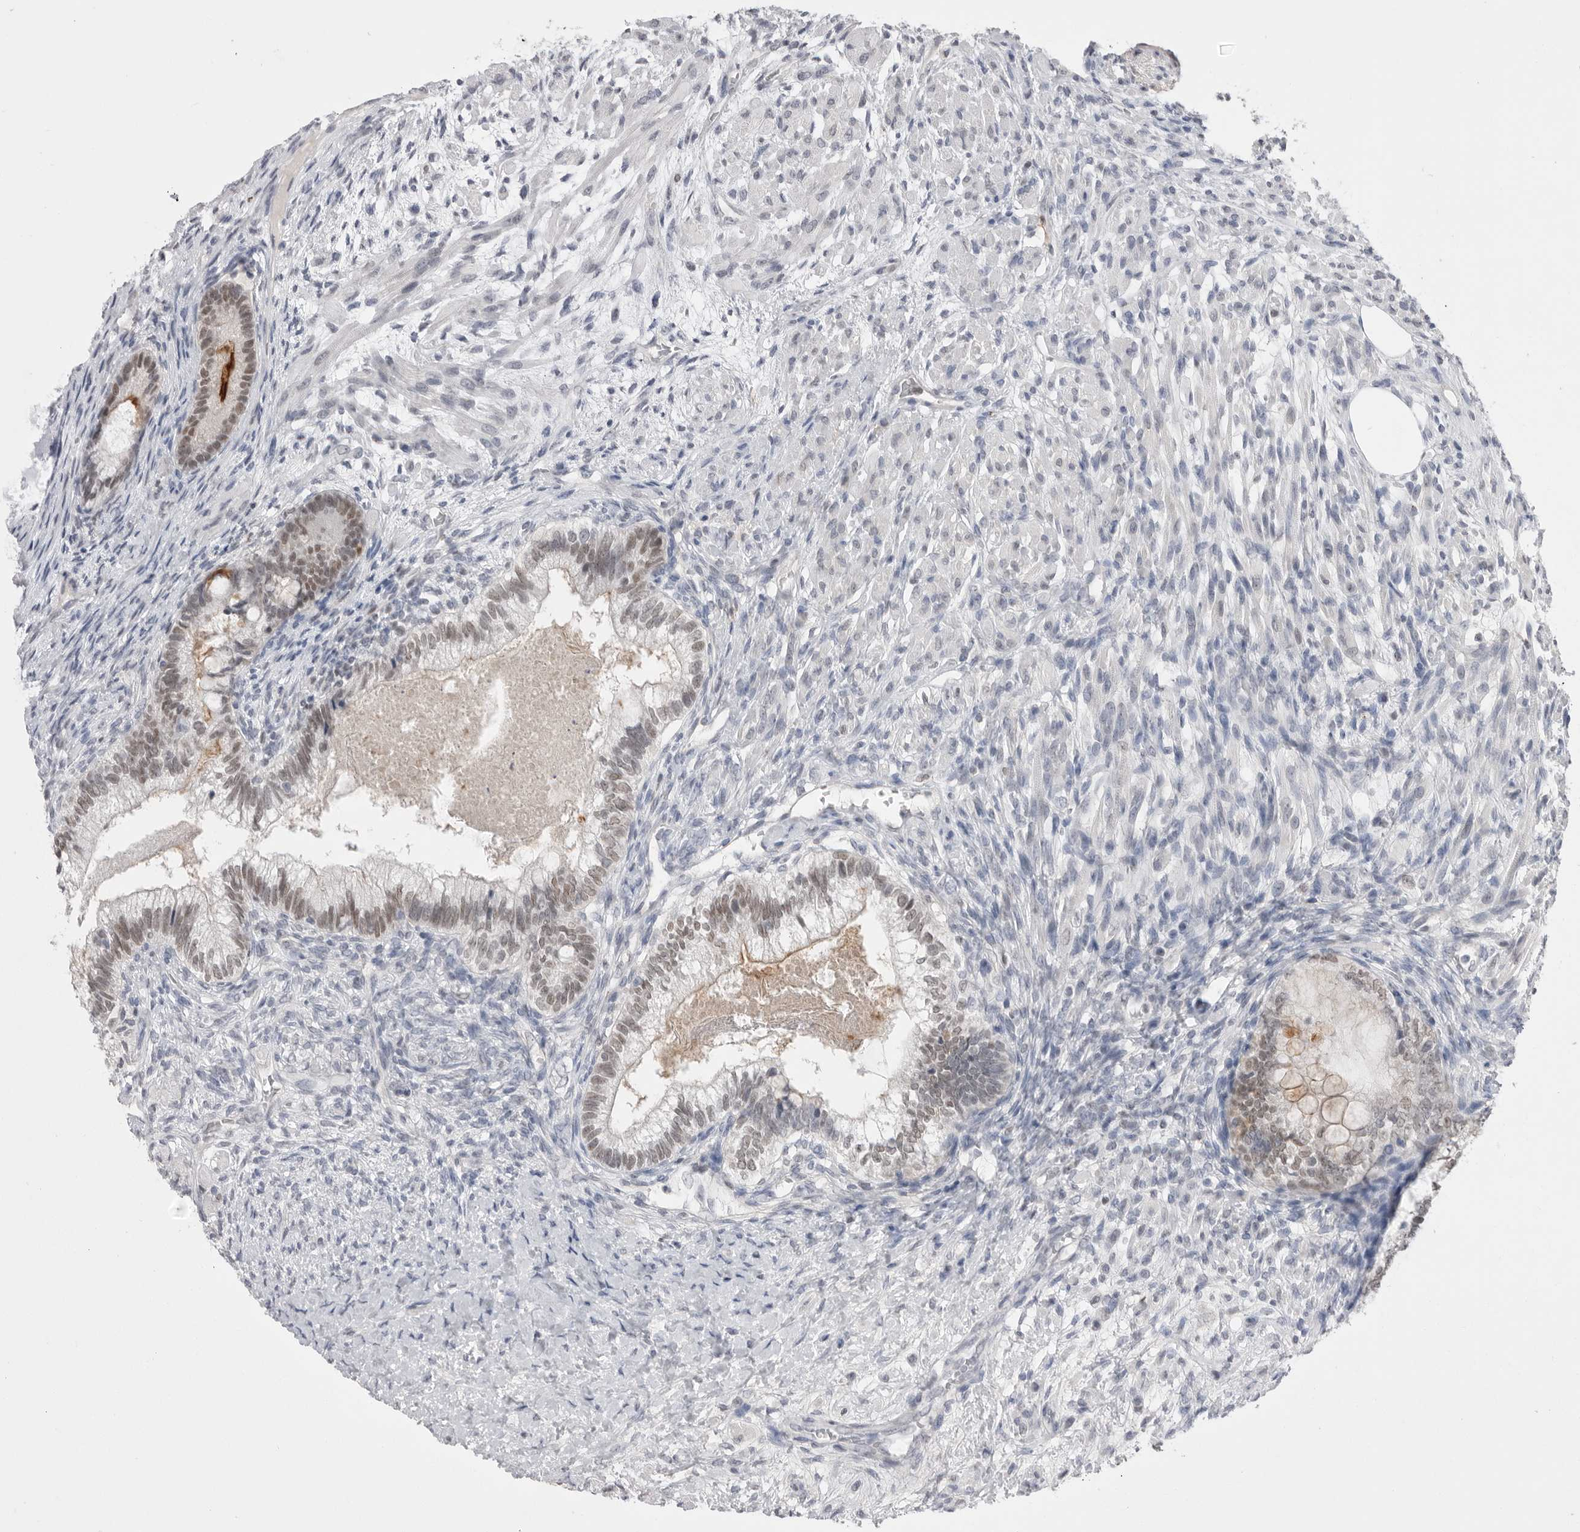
{"staining": {"intensity": "weak", "quantity": ">75%", "location": "nuclear"}, "tissue": "testis cancer", "cell_type": "Tumor cells", "image_type": "cancer", "snomed": [{"axis": "morphology", "description": "Seminoma, NOS"}, {"axis": "morphology", "description": "Carcinoma, Embryonal, NOS"}, {"axis": "topography", "description": "Testis"}], "caption": "Immunohistochemistry micrograph of human seminoma (testis) stained for a protein (brown), which exhibits low levels of weak nuclear staining in approximately >75% of tumor cells.", "gene": "ZBTB7B", "patient": {"sex": "male", "age": 28}}